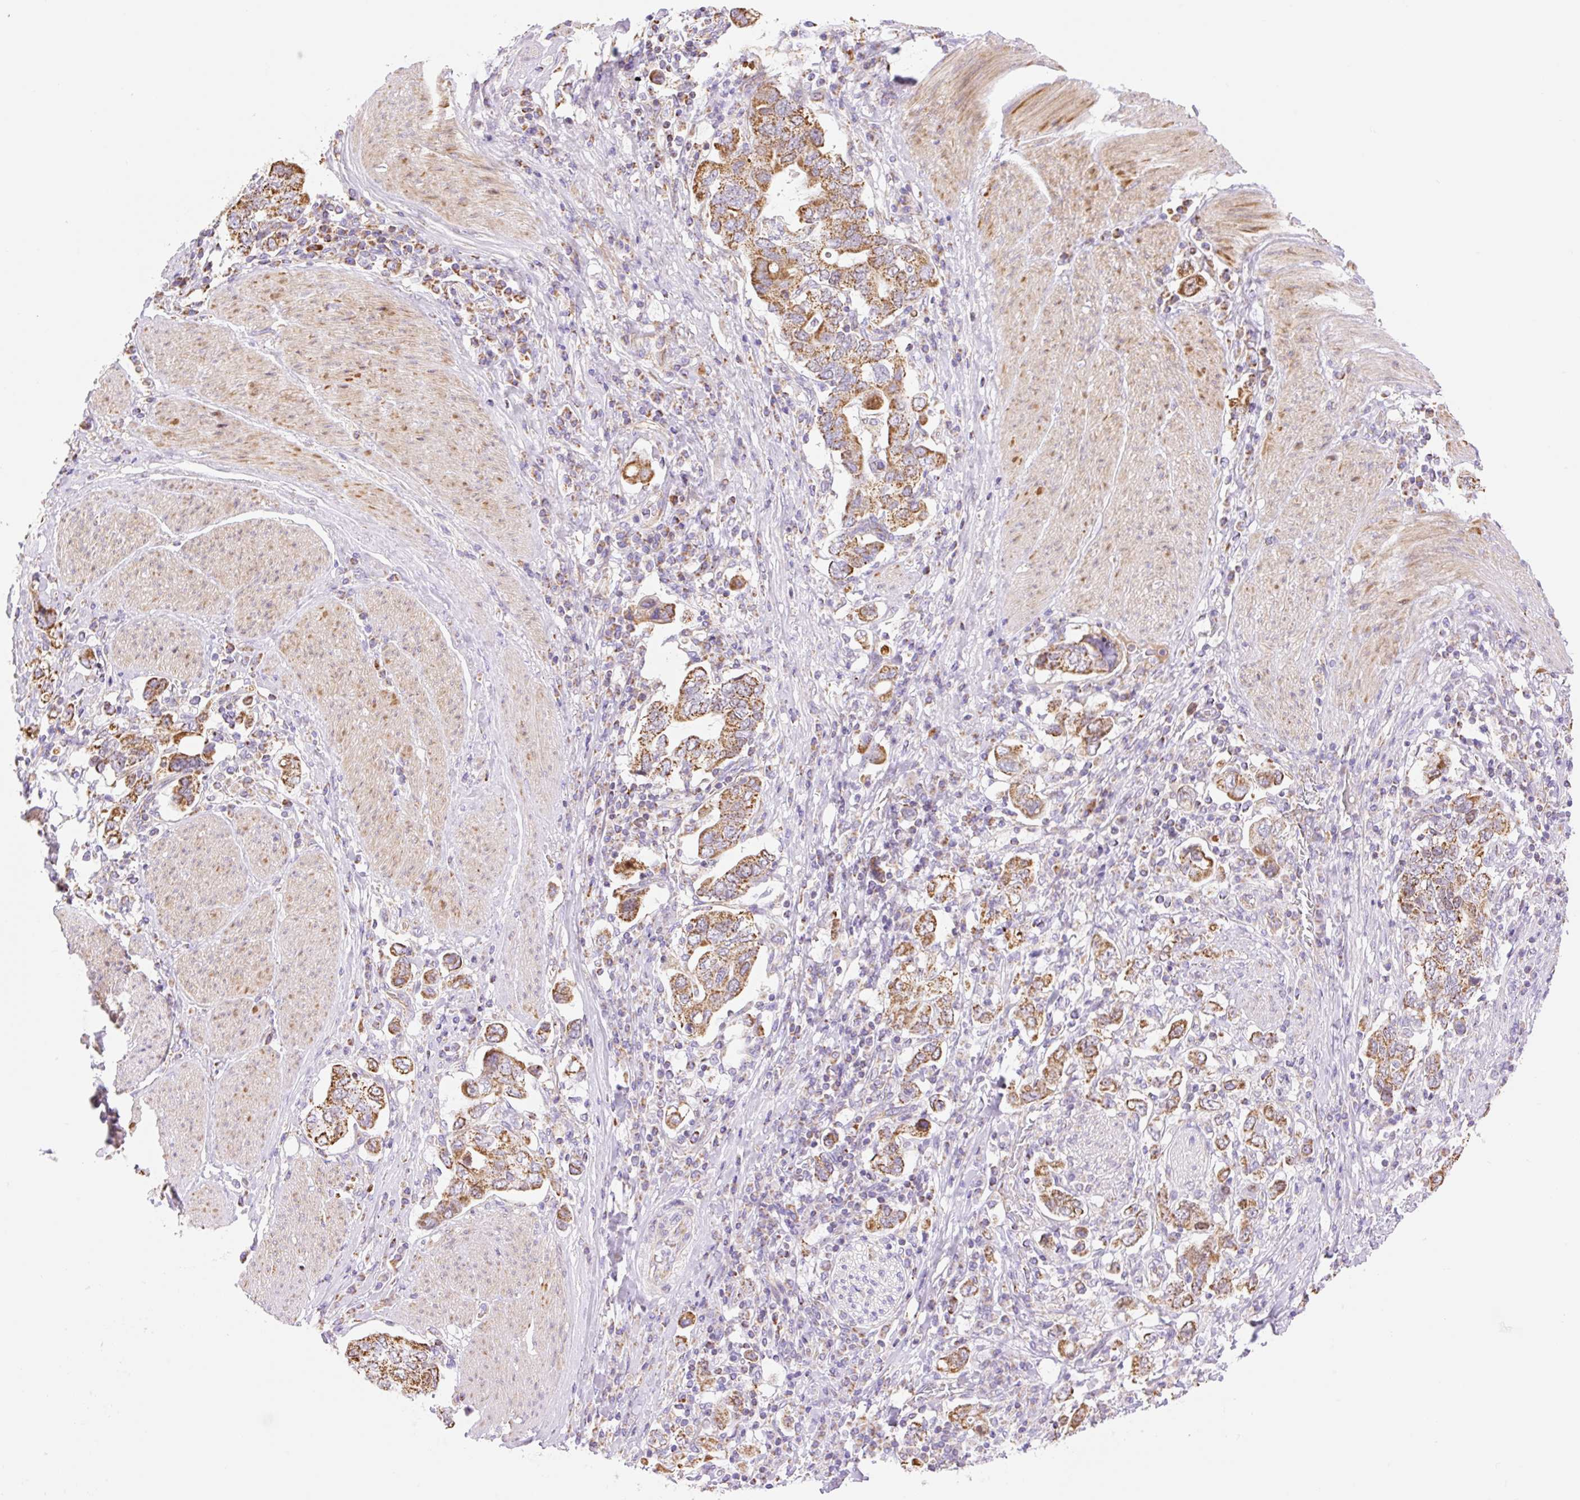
{"staining": {"intensity": "moderate", "quantity": ">75%", "location": "cytoplasmic/membranous"}, "tissue": "stomach cancer", "cell_type": "Tumor cells", "image_type": "cancer", "snomed": [{"axis": "morphology", "description": "Adenocarcinoma, NOS"}, {"axis": "topography", "description": "Stomach, upper"}, {"axis": "topography", "description": "Stomach"}], "caption": "This is an image of immunohistochemistry (IHC) staining of stomach cancer, which shows moderate staining in the cytoplasmic/membranous of tumor cells.", "gene": "ESAM", "patient": {"sex": "male", "age": 62}}